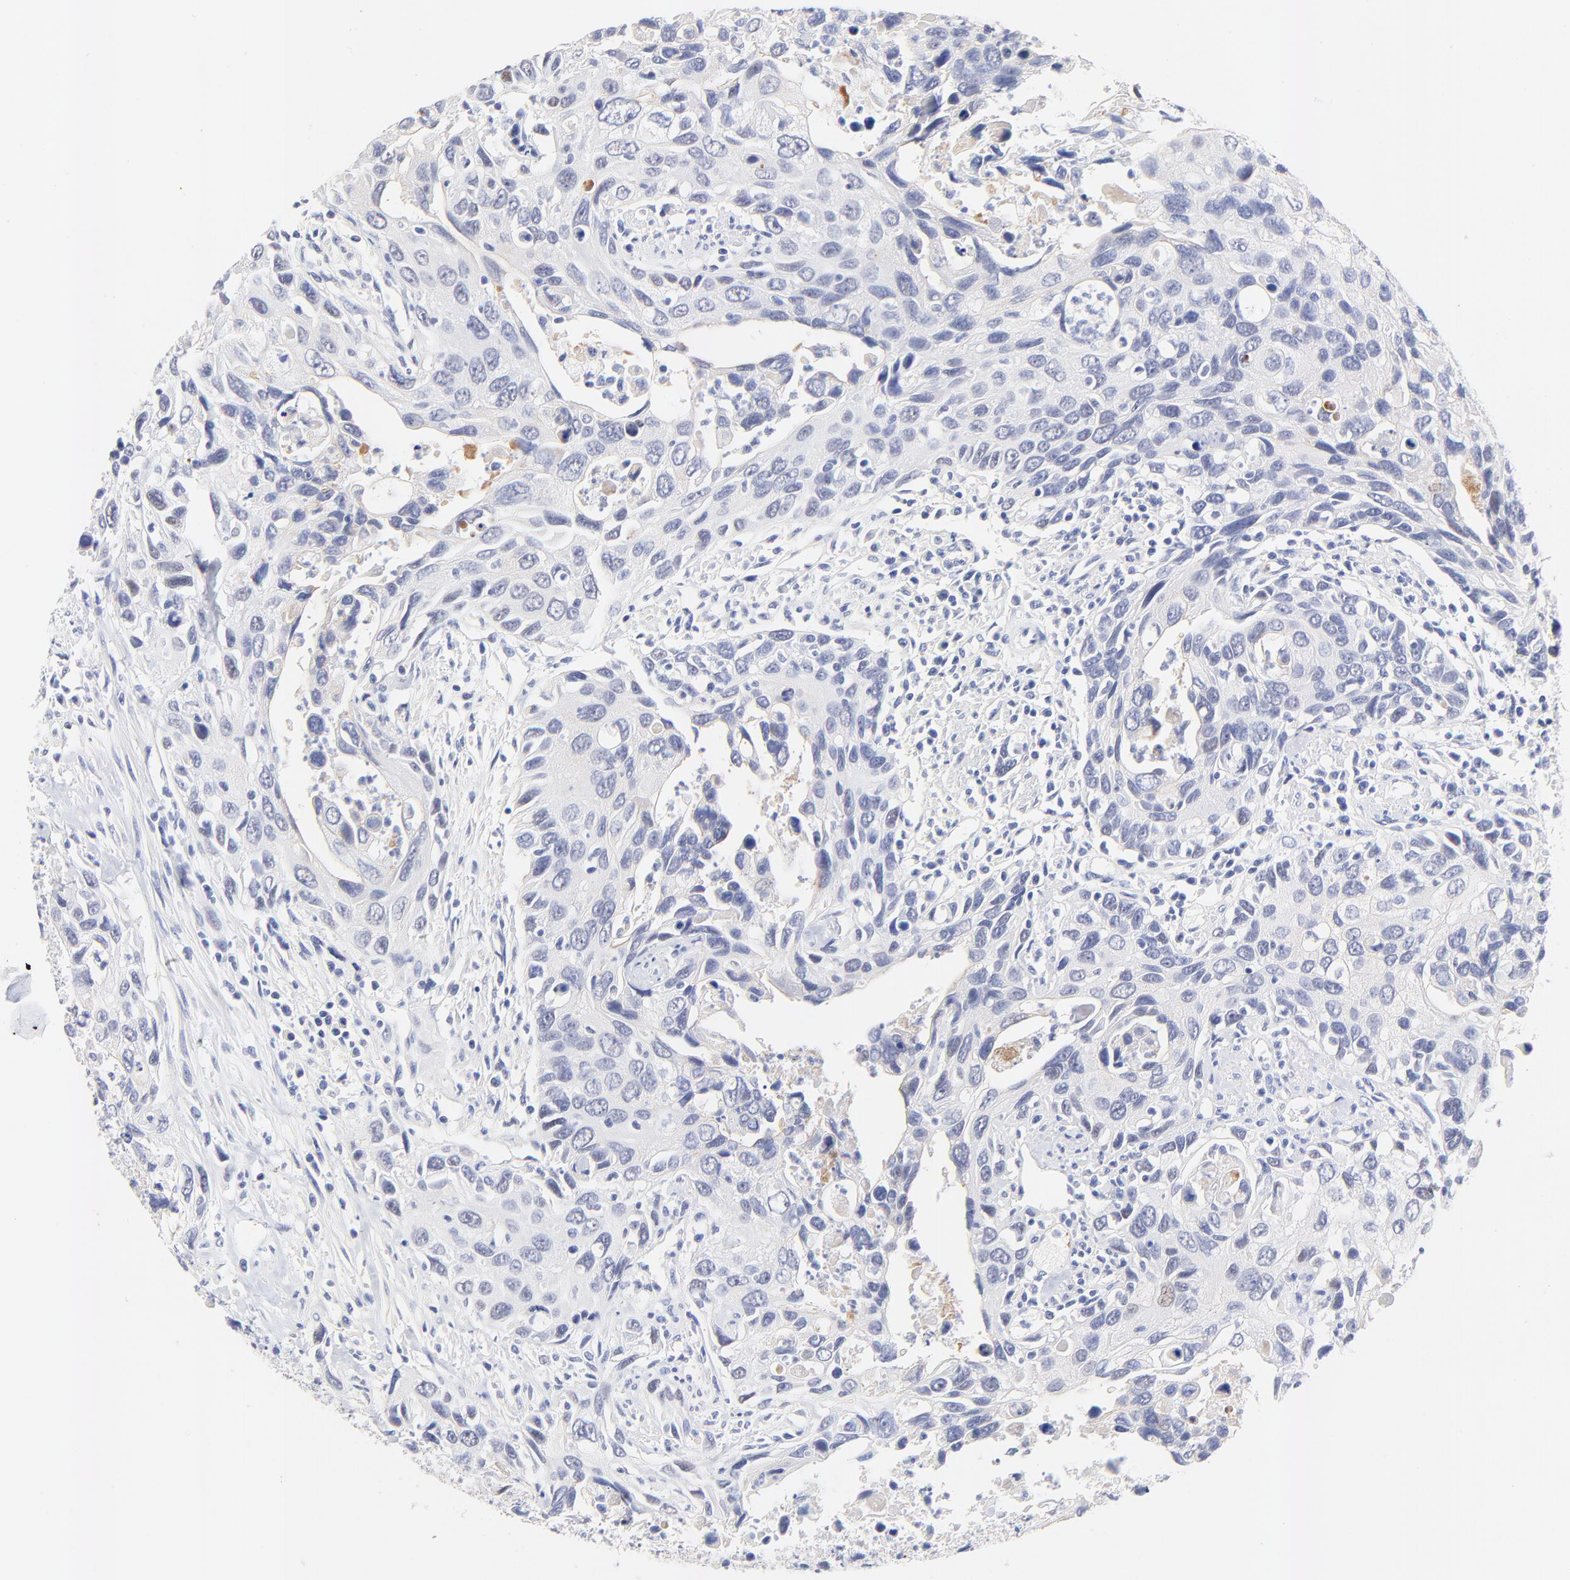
{"staining": {"intensity": "negative", "quantity": "none", "location": "none"}, "tissue": "urothelial cancer", "cell_type": "Tumor cells", "image_type": "cancer", "snomed": [{"axis": "morphology", "description": "Urothelial carcinoma, High grade"}, {"axis": "topography", "description": "Urinary bladder"}], "caption": "This image is of urothelial carcinoma (high-grade) stained with immunohistochemistry to label a protein in brown with the nuclei are counter-stained blue. There is no expression in tumor cells.", "gene": "FAM117B", "patient": {"sex": "male", "age": 71}}